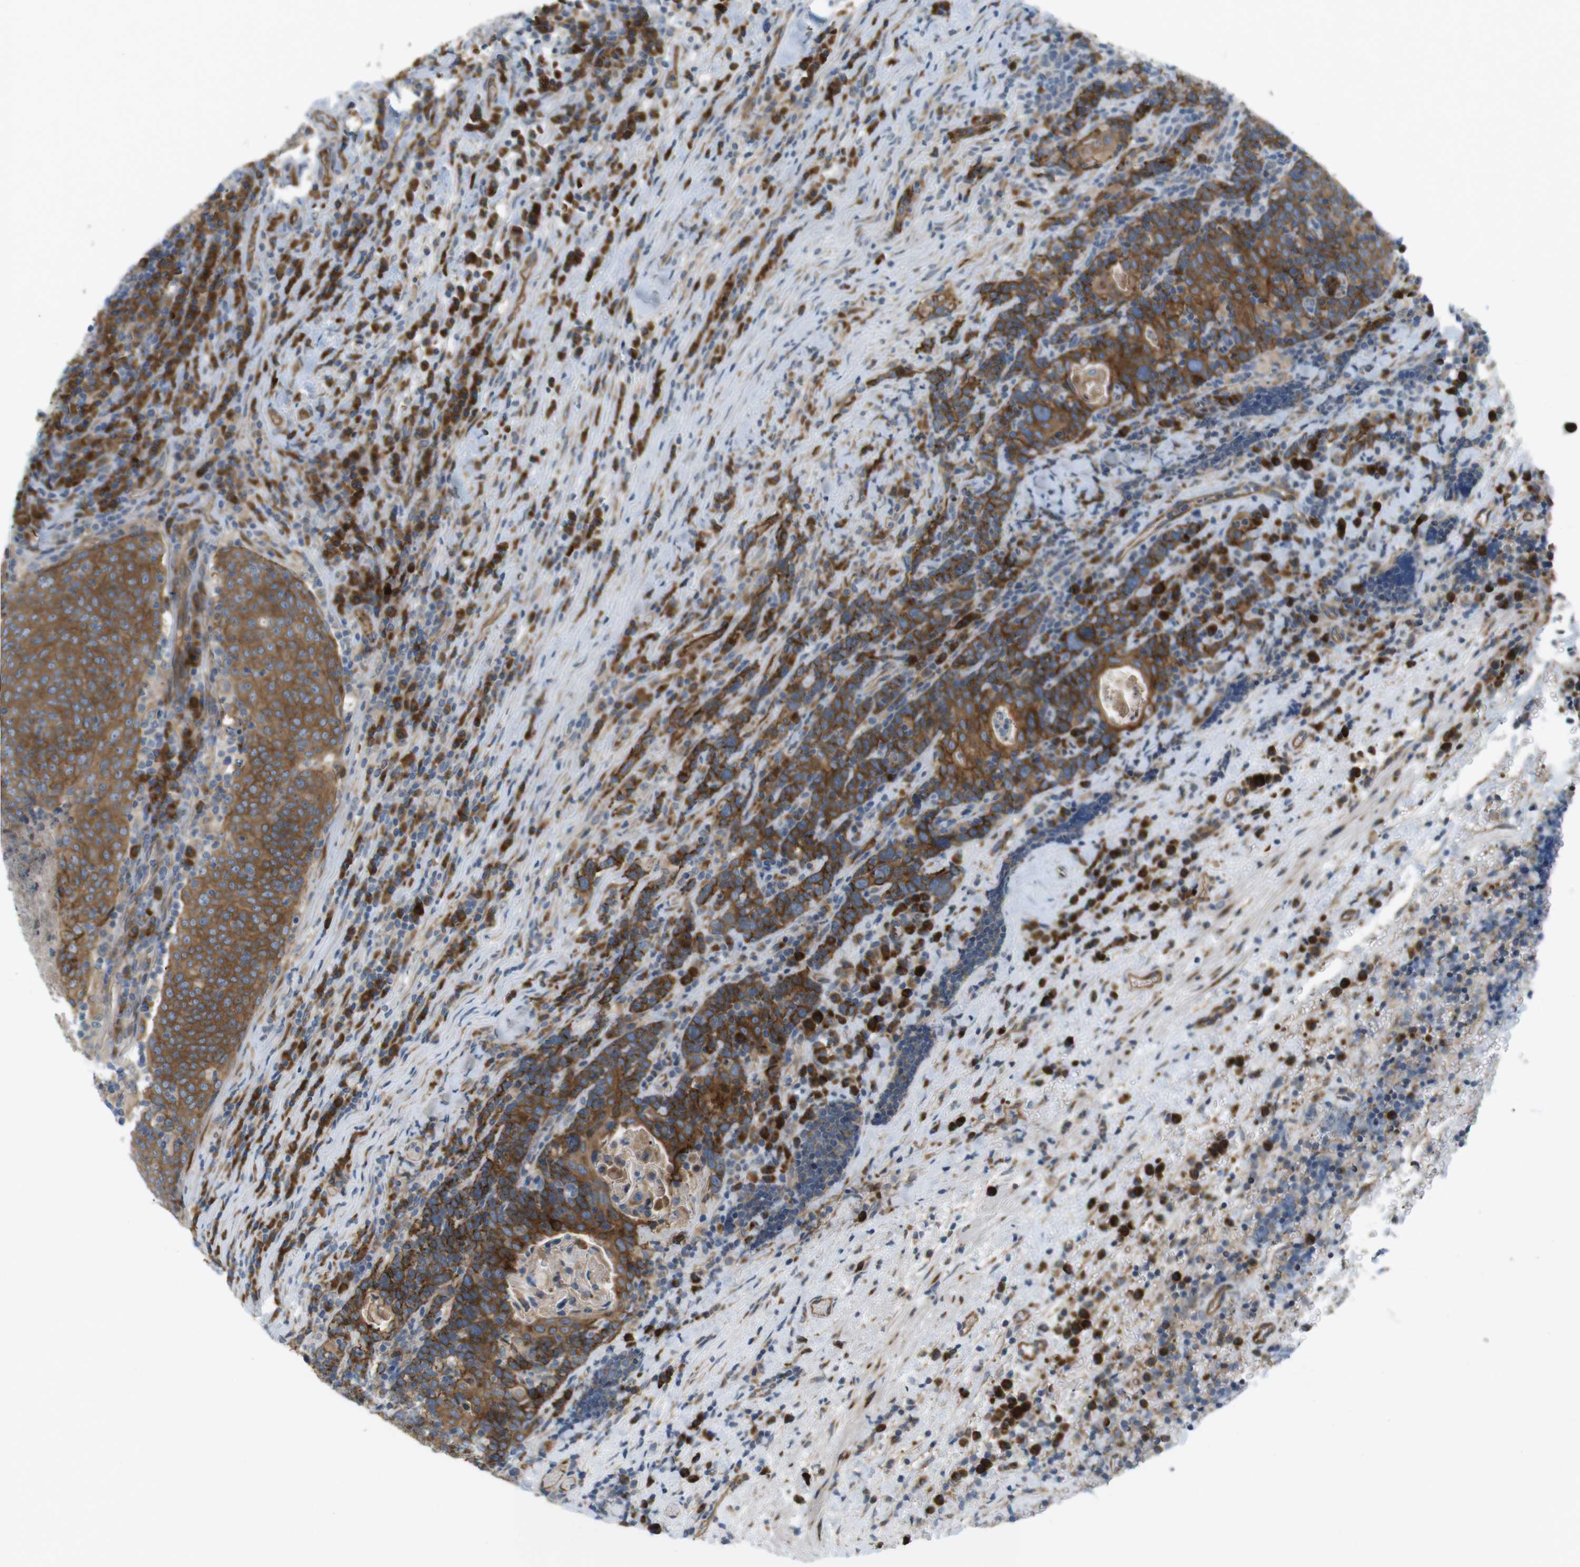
{"staining": {"intensity": "strong", "quantity": ">75%", "location": "cytoplasmic/membranous"}, "tissue": "head and neck cancer", "cell_type": "Tumor cells", "image_type": "cancer", "snomed": [{"axis": "morphology", "description": "Squamous cell carcinoma, NOS"}, {"axis": "morphology", "description": "Squamous cell carcinoma, metastatic, NOS"}, {"axis": "topography", "description": "Lymph node"}, {"axis": "topography", "description": "Head-Neck"}], "caption": "Protein staining by immunohistochemistry reveals strong cytoplasmic/membranous staining in about >75% of tumor cells in head and neck cancer (squamous cell carcinoma).", "gene": "GJC3", "patient": {"sex": "male", "age": 62}}